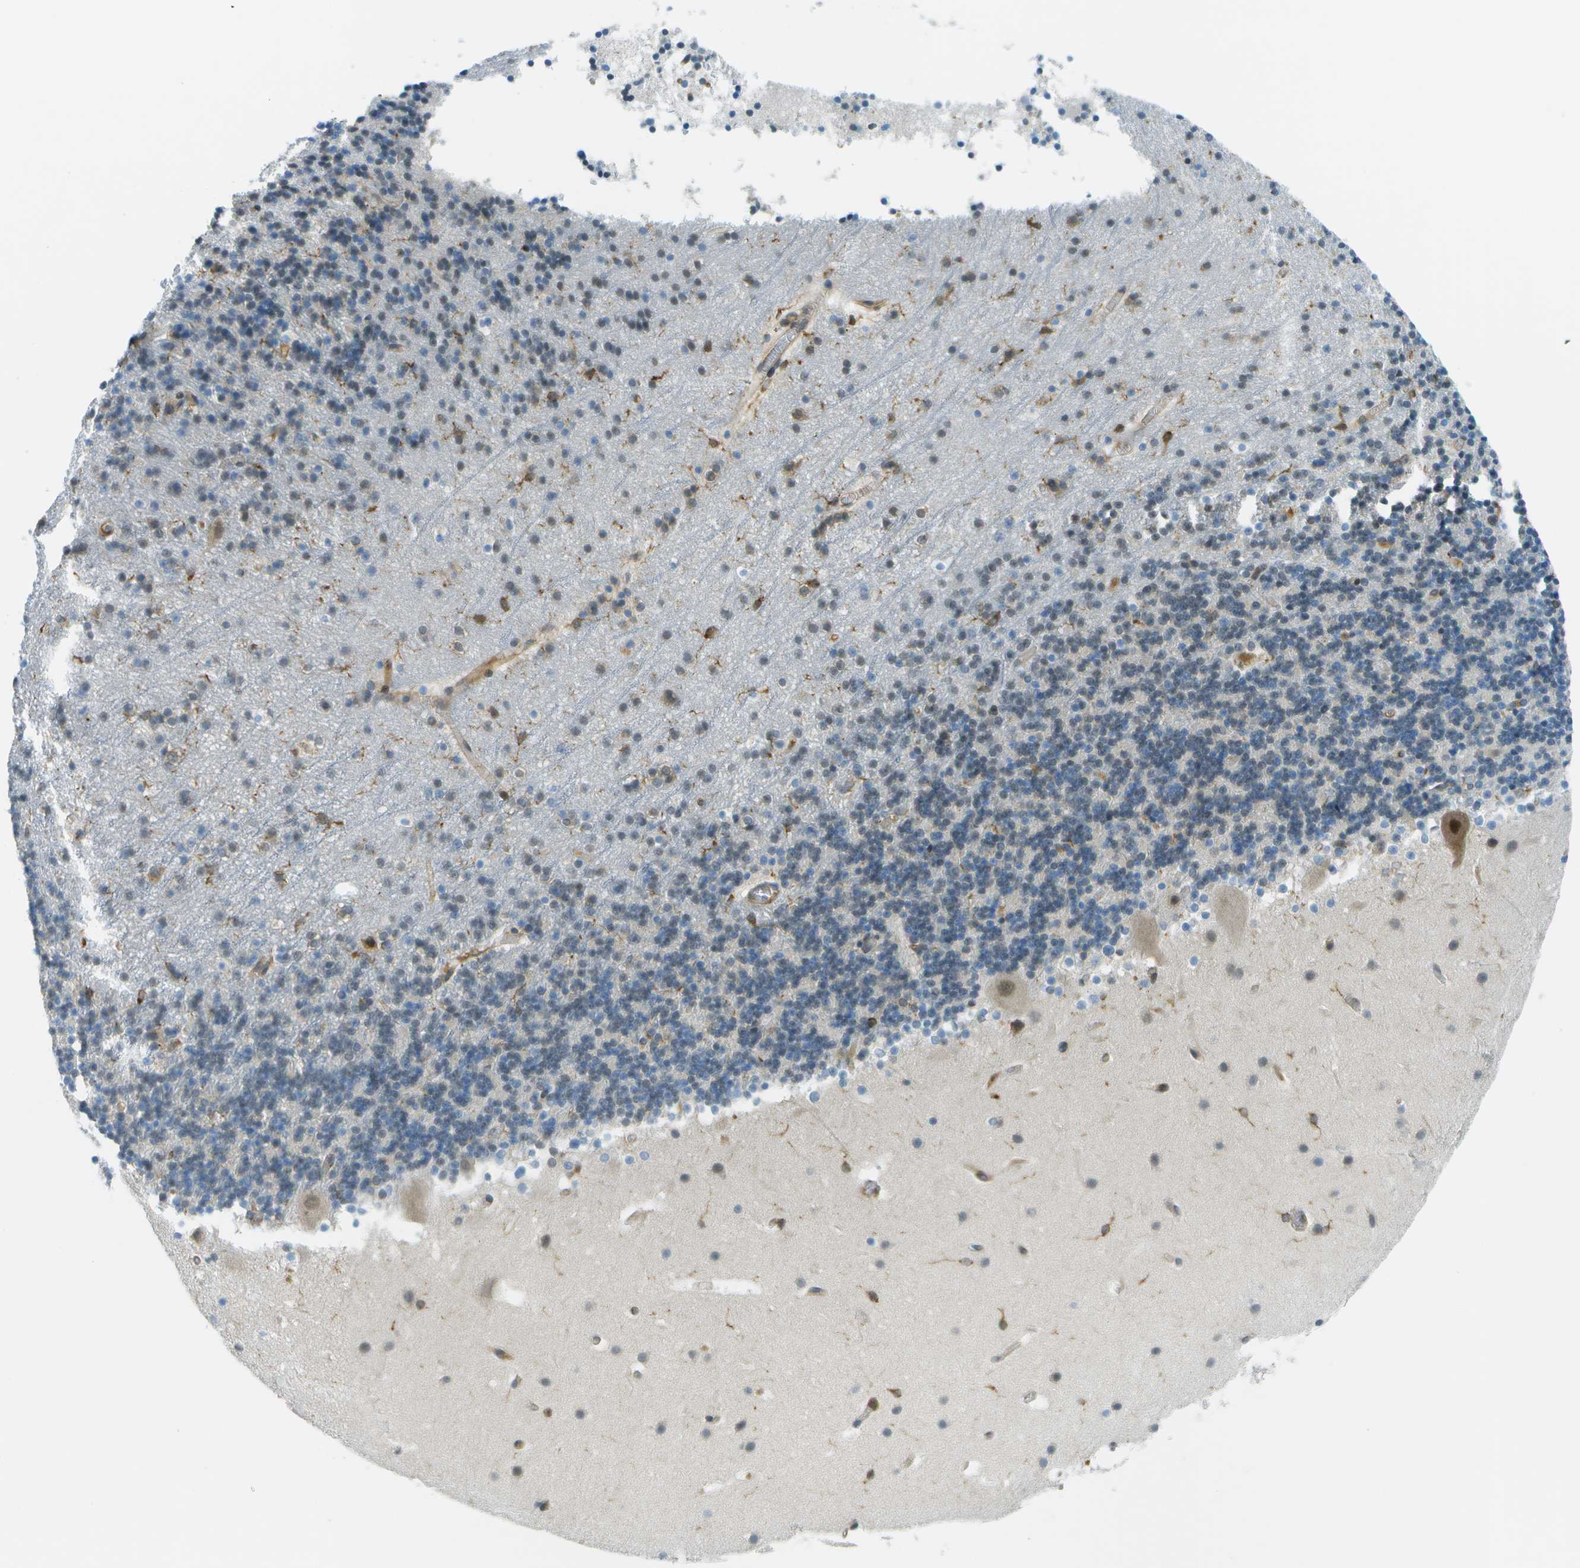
{"staining": {"intensity": "weak", "quantity": "<25%", "location": "nuclear"}, "tissue": "cerebellum", "cell_type": "Cells in granular layer", "image_type": "normal", "snomed": [{"axis": "morphology", "description": "Normal tissue, NOS"}, {"axis": "topography", "description": "Cerebellum"}], "caption": "IHC of benign cerebellum shows no staining in cells in granular layer. The staining was performed using DAB (3,3'-diaminobenzidine) to visualize the protein expression in brown, while the nuclei were stained in blue with hematoxylin (Magnification: 20x).", "gene": "TMTC1", "patient": {"sex": "male", "age": 45}}